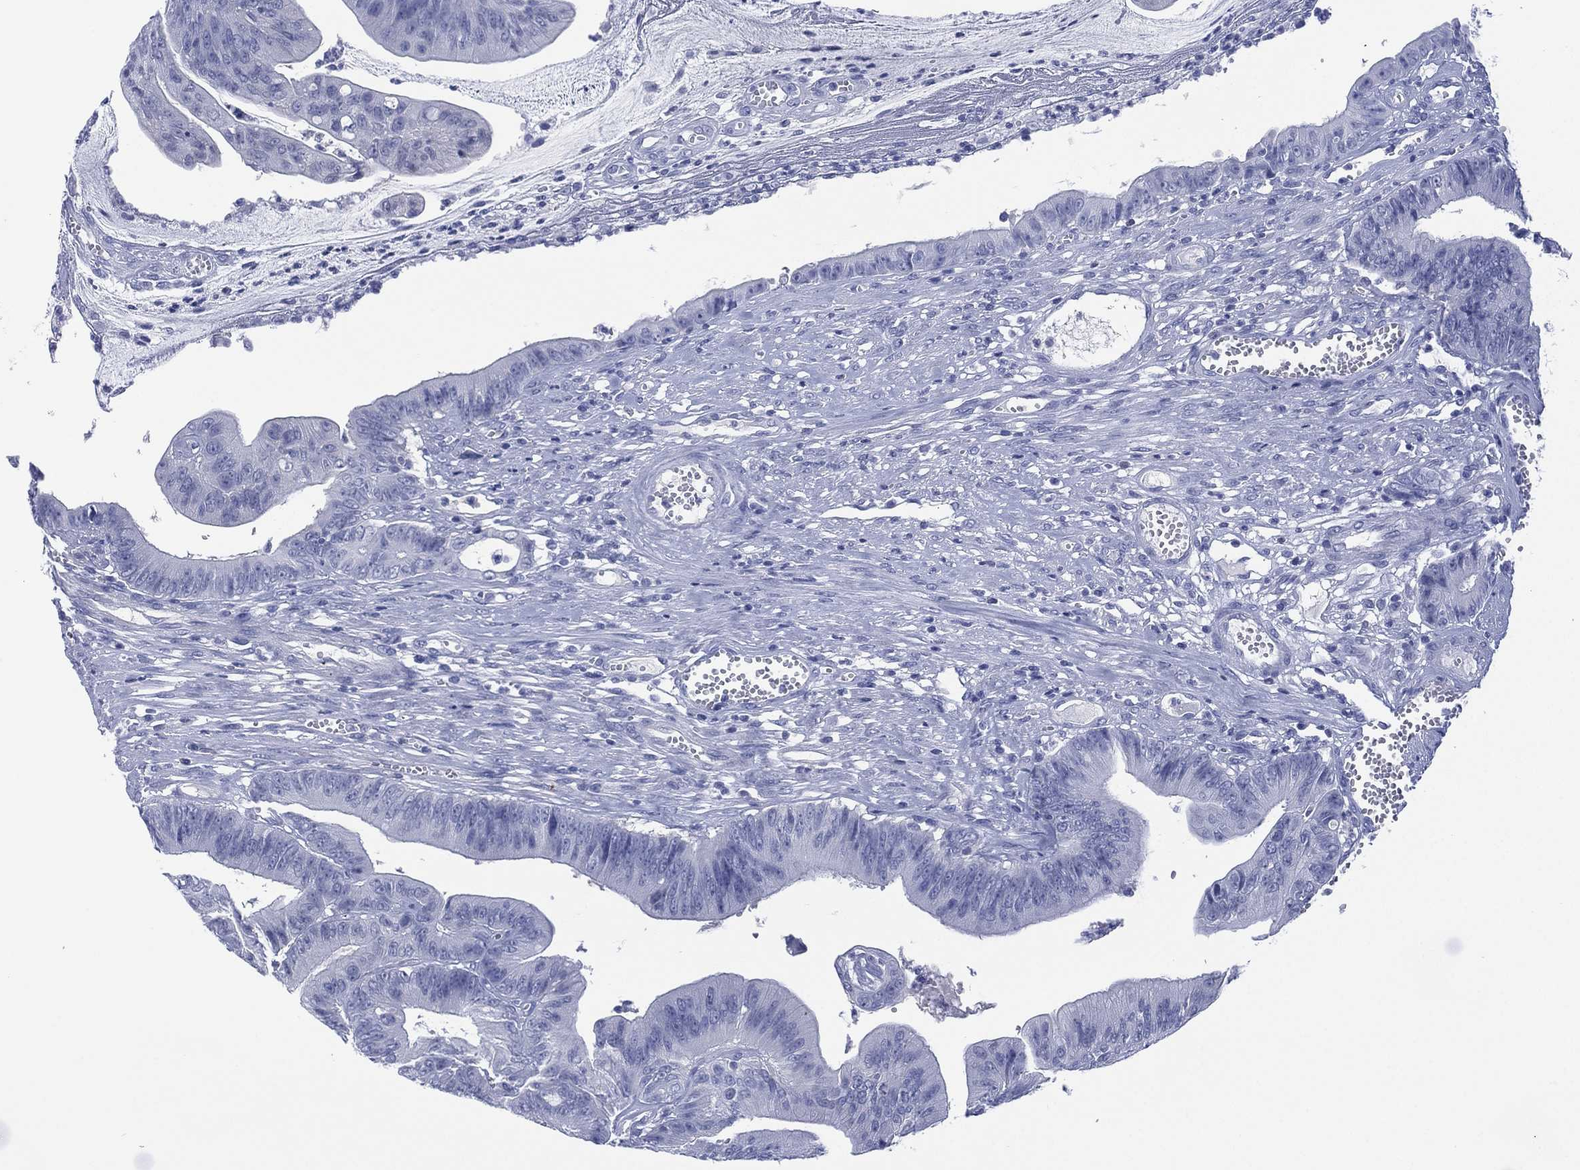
{"staining": {"intensity": "negative", "quantity": "none", "location": "none"}, "tissue": "colorectal cancer", "cell_type": "Tumor cells", "image_type": "cancer", "snomed": [{"axis": "morphology", "description": "Adenocarcinoma, NOS"}, {"axis": "topography", "description": "Colon"}], "caption": "A histopathology image of human adenocarcinoma (colorectal) is negative for staining in tumor cells.", "gene": "DSG1", "patient": {"sex": "female", "age": 69}}